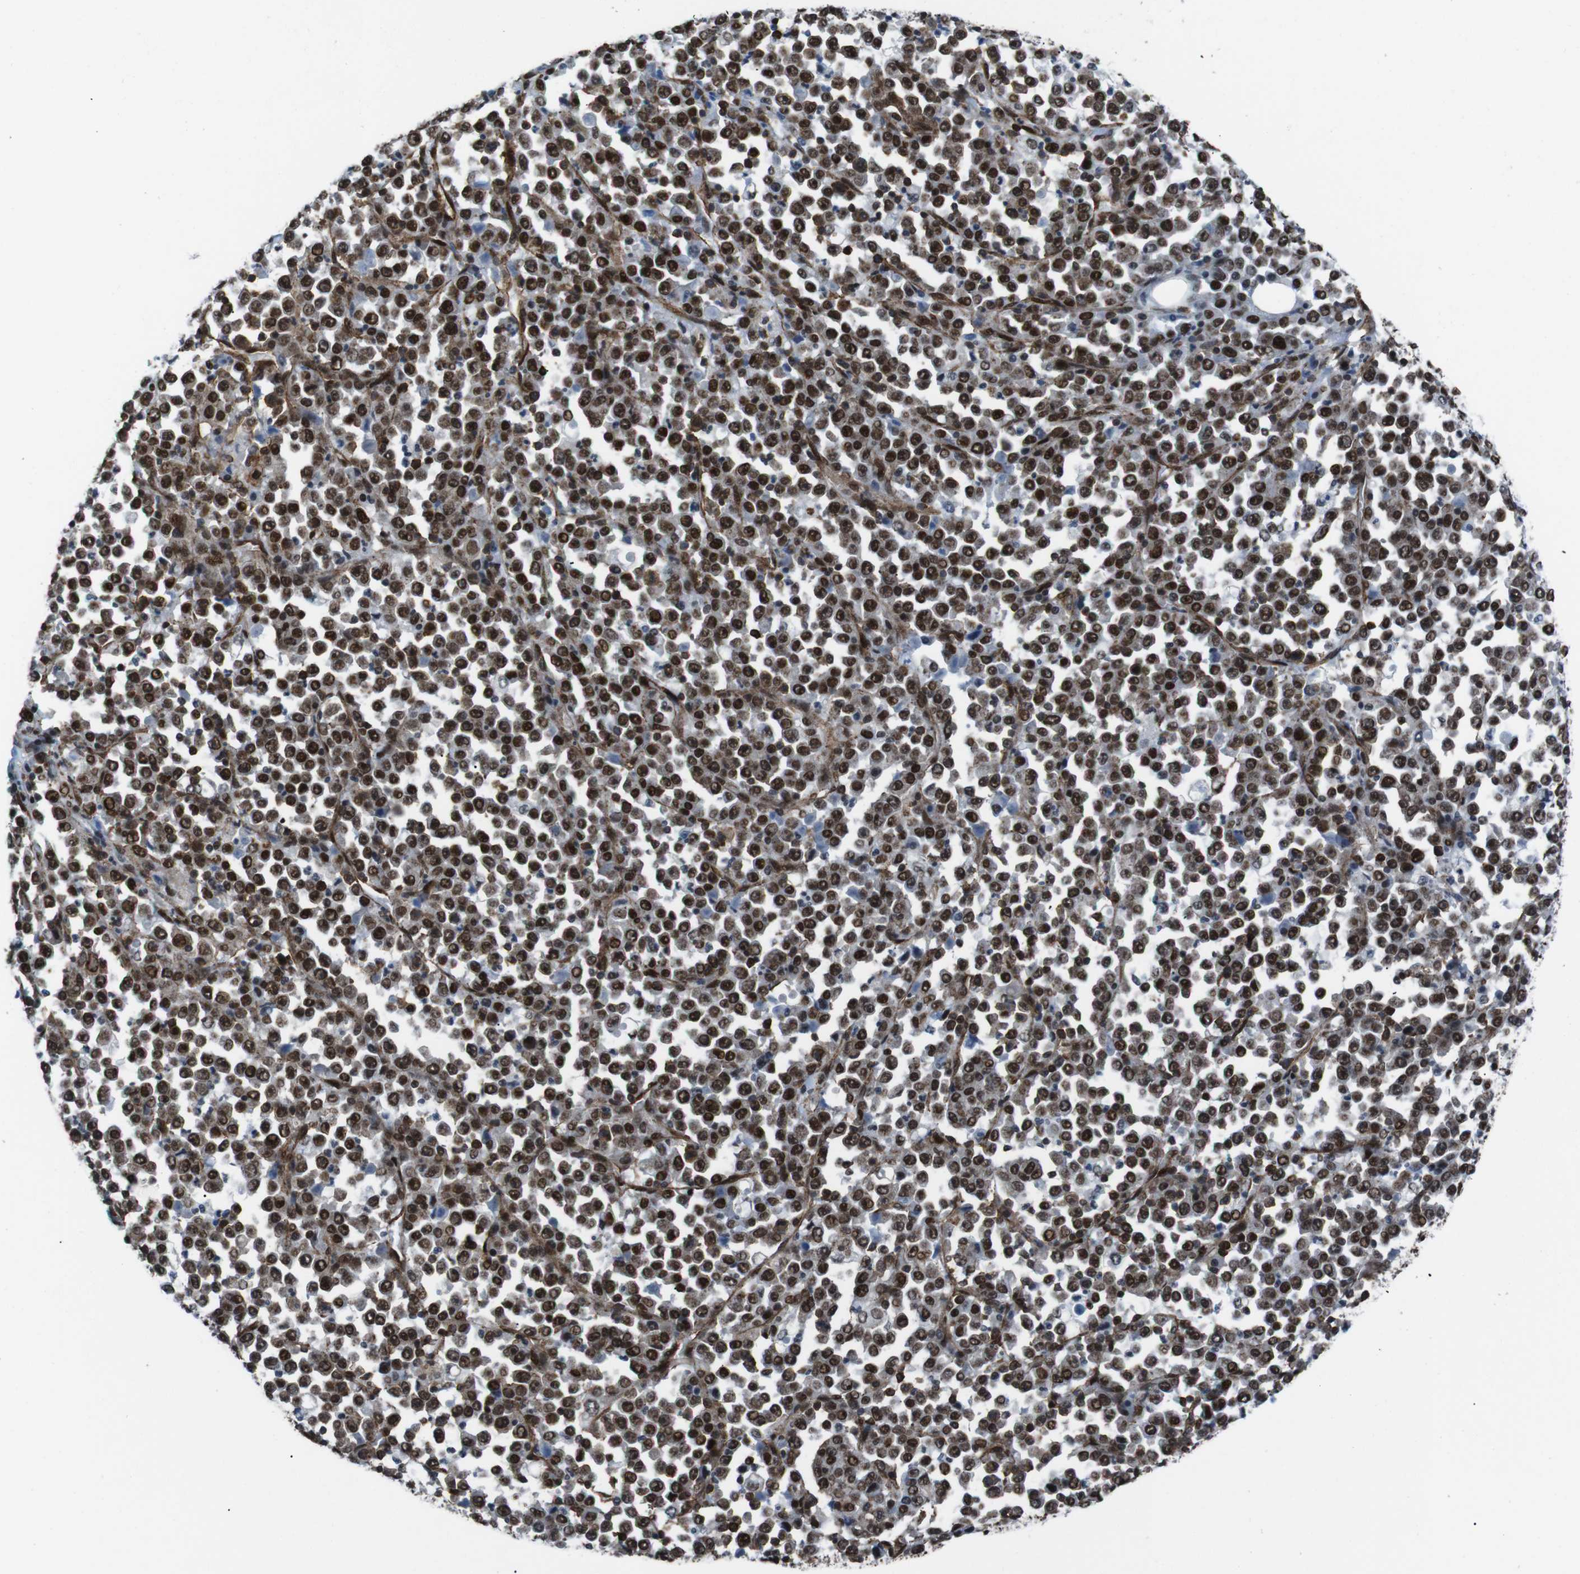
{"staining": {"intensity": "strong", "quantity": ">75%", "location": "nuclear"}, "tissue": "stomach cancer", "cell_type": "Tumor cells", "image_type": "cancer", "snomed": [{"axis": "morphology", "description": "Normal tissue, NOS"}, {"axis": "morphology", "description": "Adenocarcinoma, NOS"}, {"axis": "topography", "description": "Stomach, upper"}, {"axis": "topography", "description": "Stomach"}], "caption": "IHC (DAB) staining of stomach cancer (adenocarcinoma) shows strong nuclear protein expression in about >75% of tumor cells. Using DAB (3,3'-diaminobenzidine) (brown) and hematoxylin (blue) stains, captured at high magnification using brightfield microscopy.", "gene": "HNRNPU", "patient": {"sex": "male", "age": 59}}